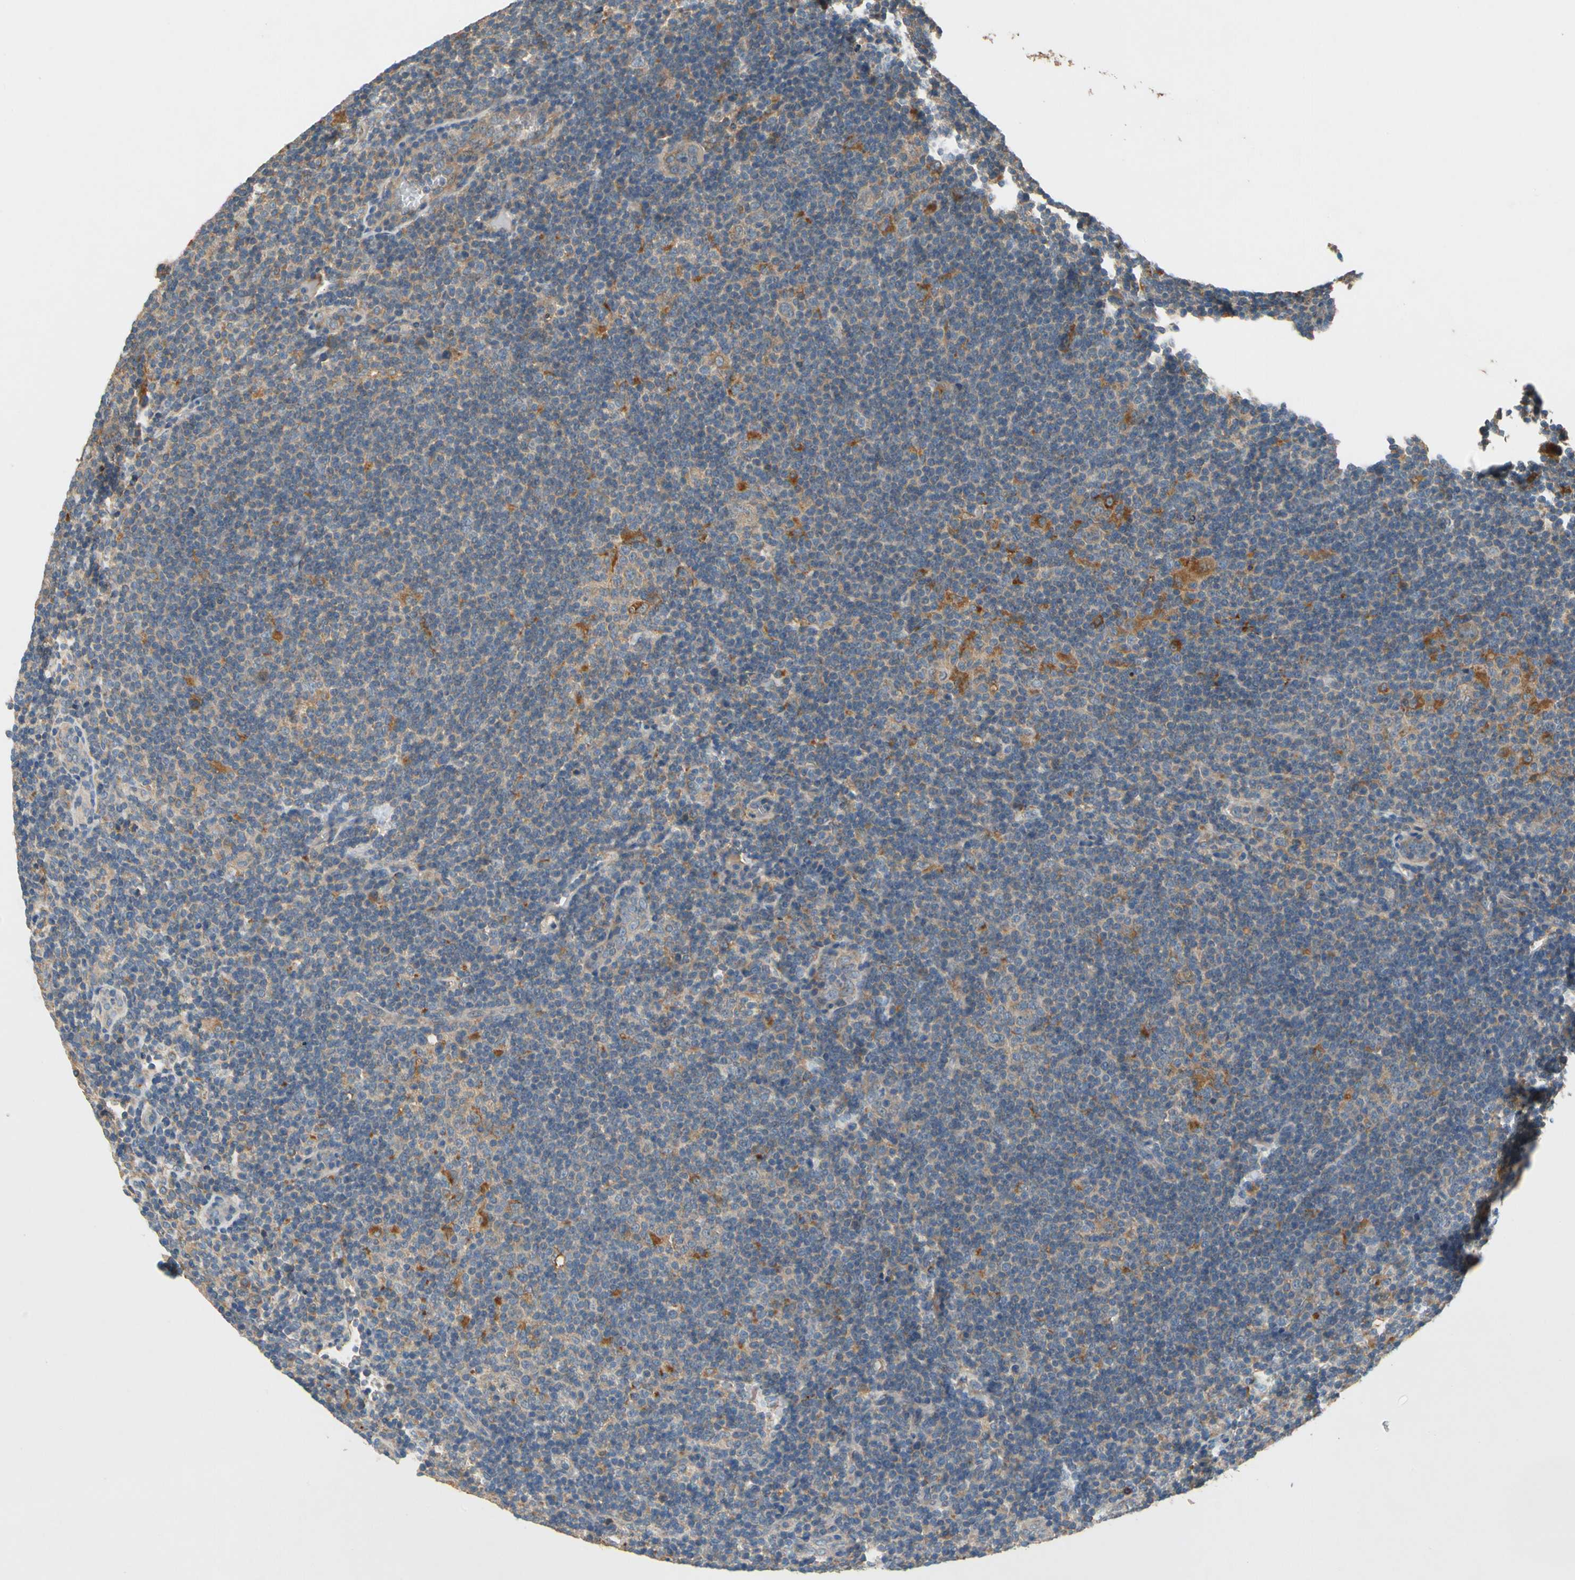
{"staining": {"intensity": "moderate", "quantity": "<25%", "location": "cytoplasmic/membranous"}, "tissue": "lymphoma", "cell_type": "Tumor cells", "image_type": "cancer", "snomed": [{"axis": "morphology", "description": "Hodgkin's disease, NOS"}, {"axis": "topography", "description": "Lymph node"}], "caption": "High-magnification brightfield microscopy of lymphoma stained with DAB (3,3'-diaminobenzidine) (brown) and counterstained with hematoxylin (blue). tumor cells exhibit moderate cytoplasmic/membranous staining is seen in approximately<25% of cells.", "gene": "USP46", "patient": {"sex": "female", "age": 57}}